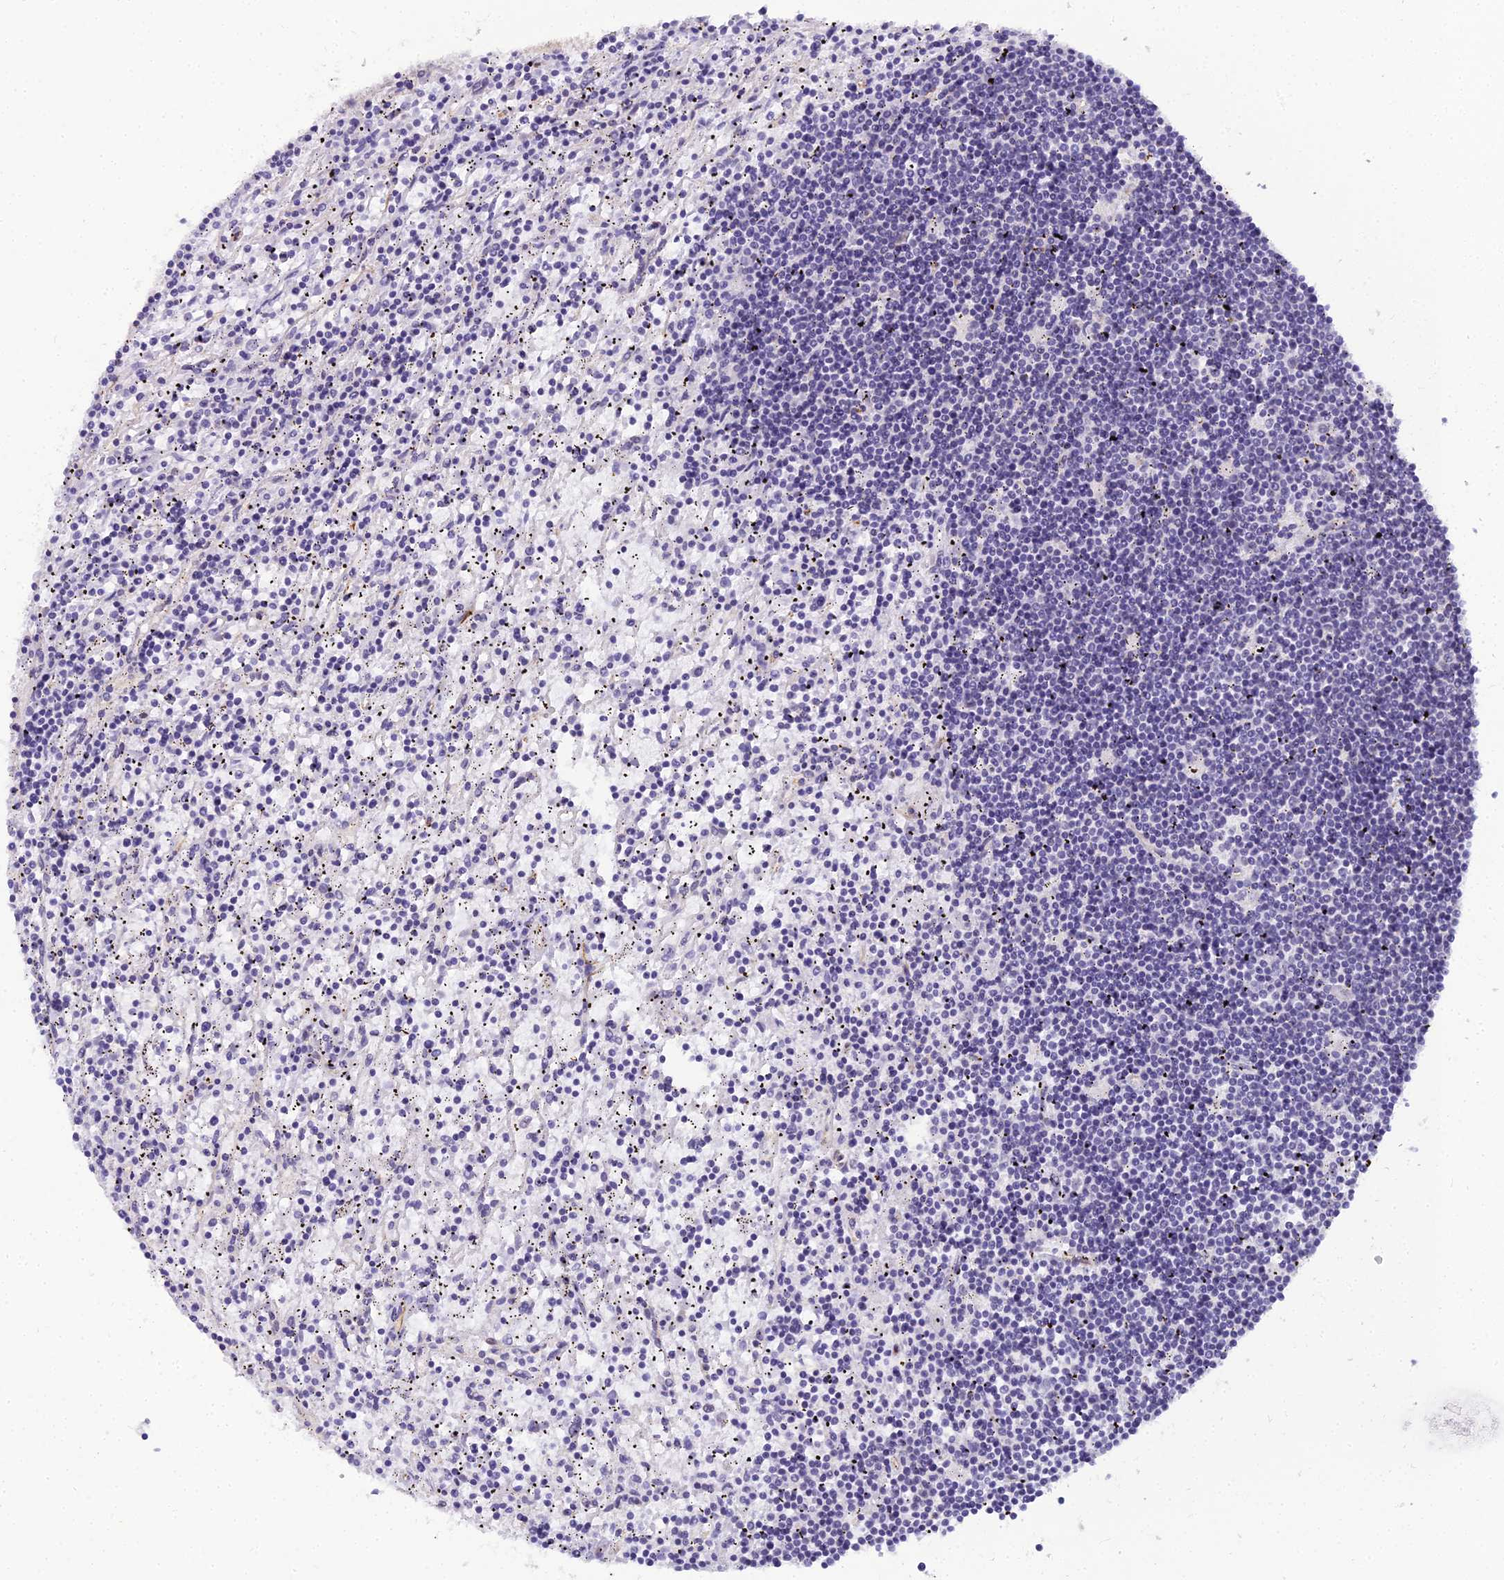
{"staining": {"intensity": "negative", "quantity": "none", "location": "none"}, "tissue": "lymphoma", "cell_type": "Tumor cells", "image_type": "cancer", "snomed": [{"axis": "morphology", "description": "Malignant lymphoma, non-Hodgkin's type, Low grade"}, {"axis": "topography", "description": "Spleen"}], "caption": "DAB (3,3'-diaminobenzidine) immunohistochemical staining of human lymphoma displays no significant positivity in tumor cells.", "gene": "RGL3", "patient": {"sex": "male", "age": 76}}